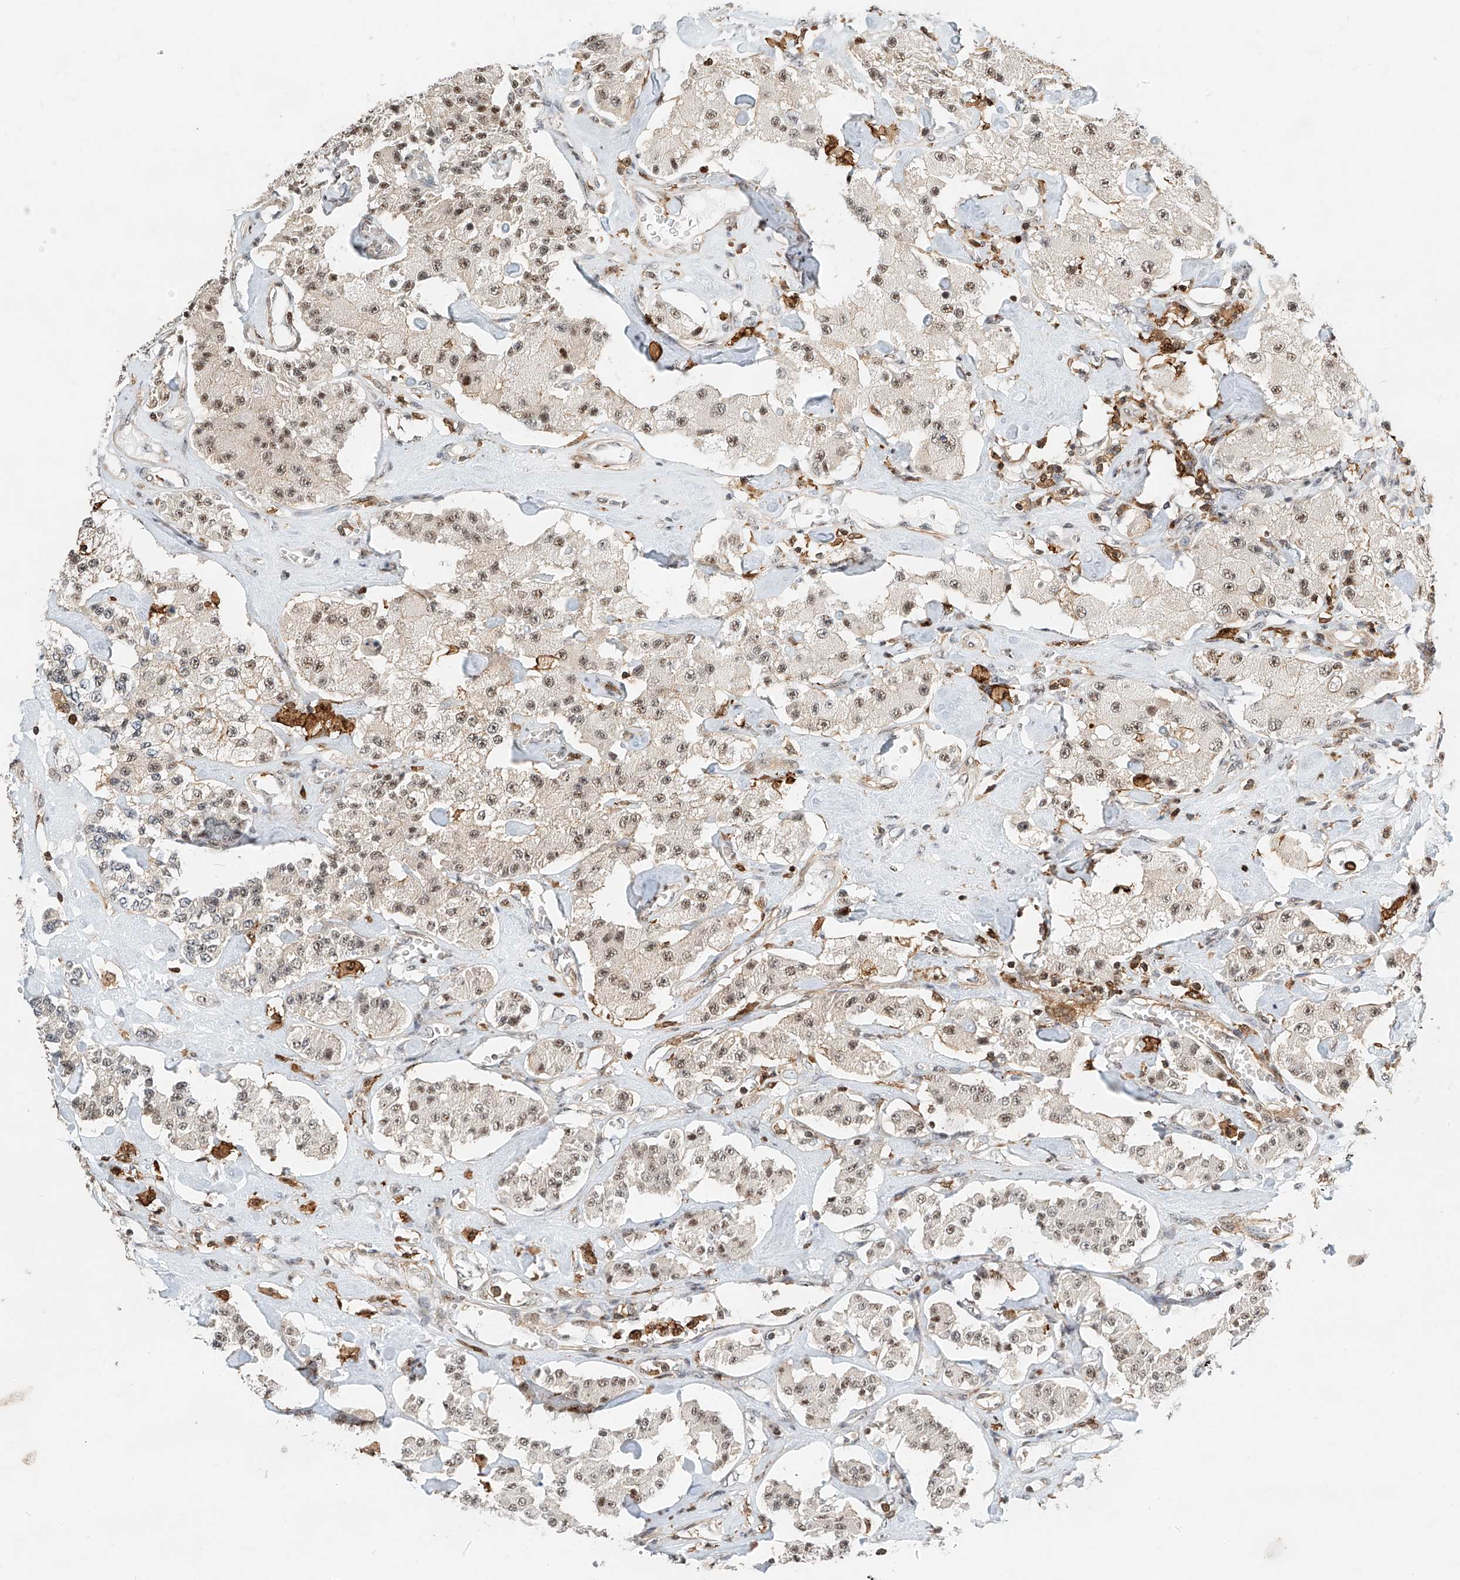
{"staining": {"intensity": "moderate", "quantity": ">75%", "location": "nuclear"}, "tissue": "carcinoid", "cell_type": "Tumor cells", "image_type": "cancer", "snomed": [{"axis": "morphology", "description": "Carcinoid, malignant, NOS"}, {"axis": "topography", "description": "Pancreas"}], "caption": "An immunohistochemistry (IHC) micrograph of neoplastic tissue is shown. Protein staining in brown labels moderate nuclear positivity in carcinoid (malignant) within tumor cells.", "gene": "MICAL1", "patient": {"sex": "male", "age": 41}}